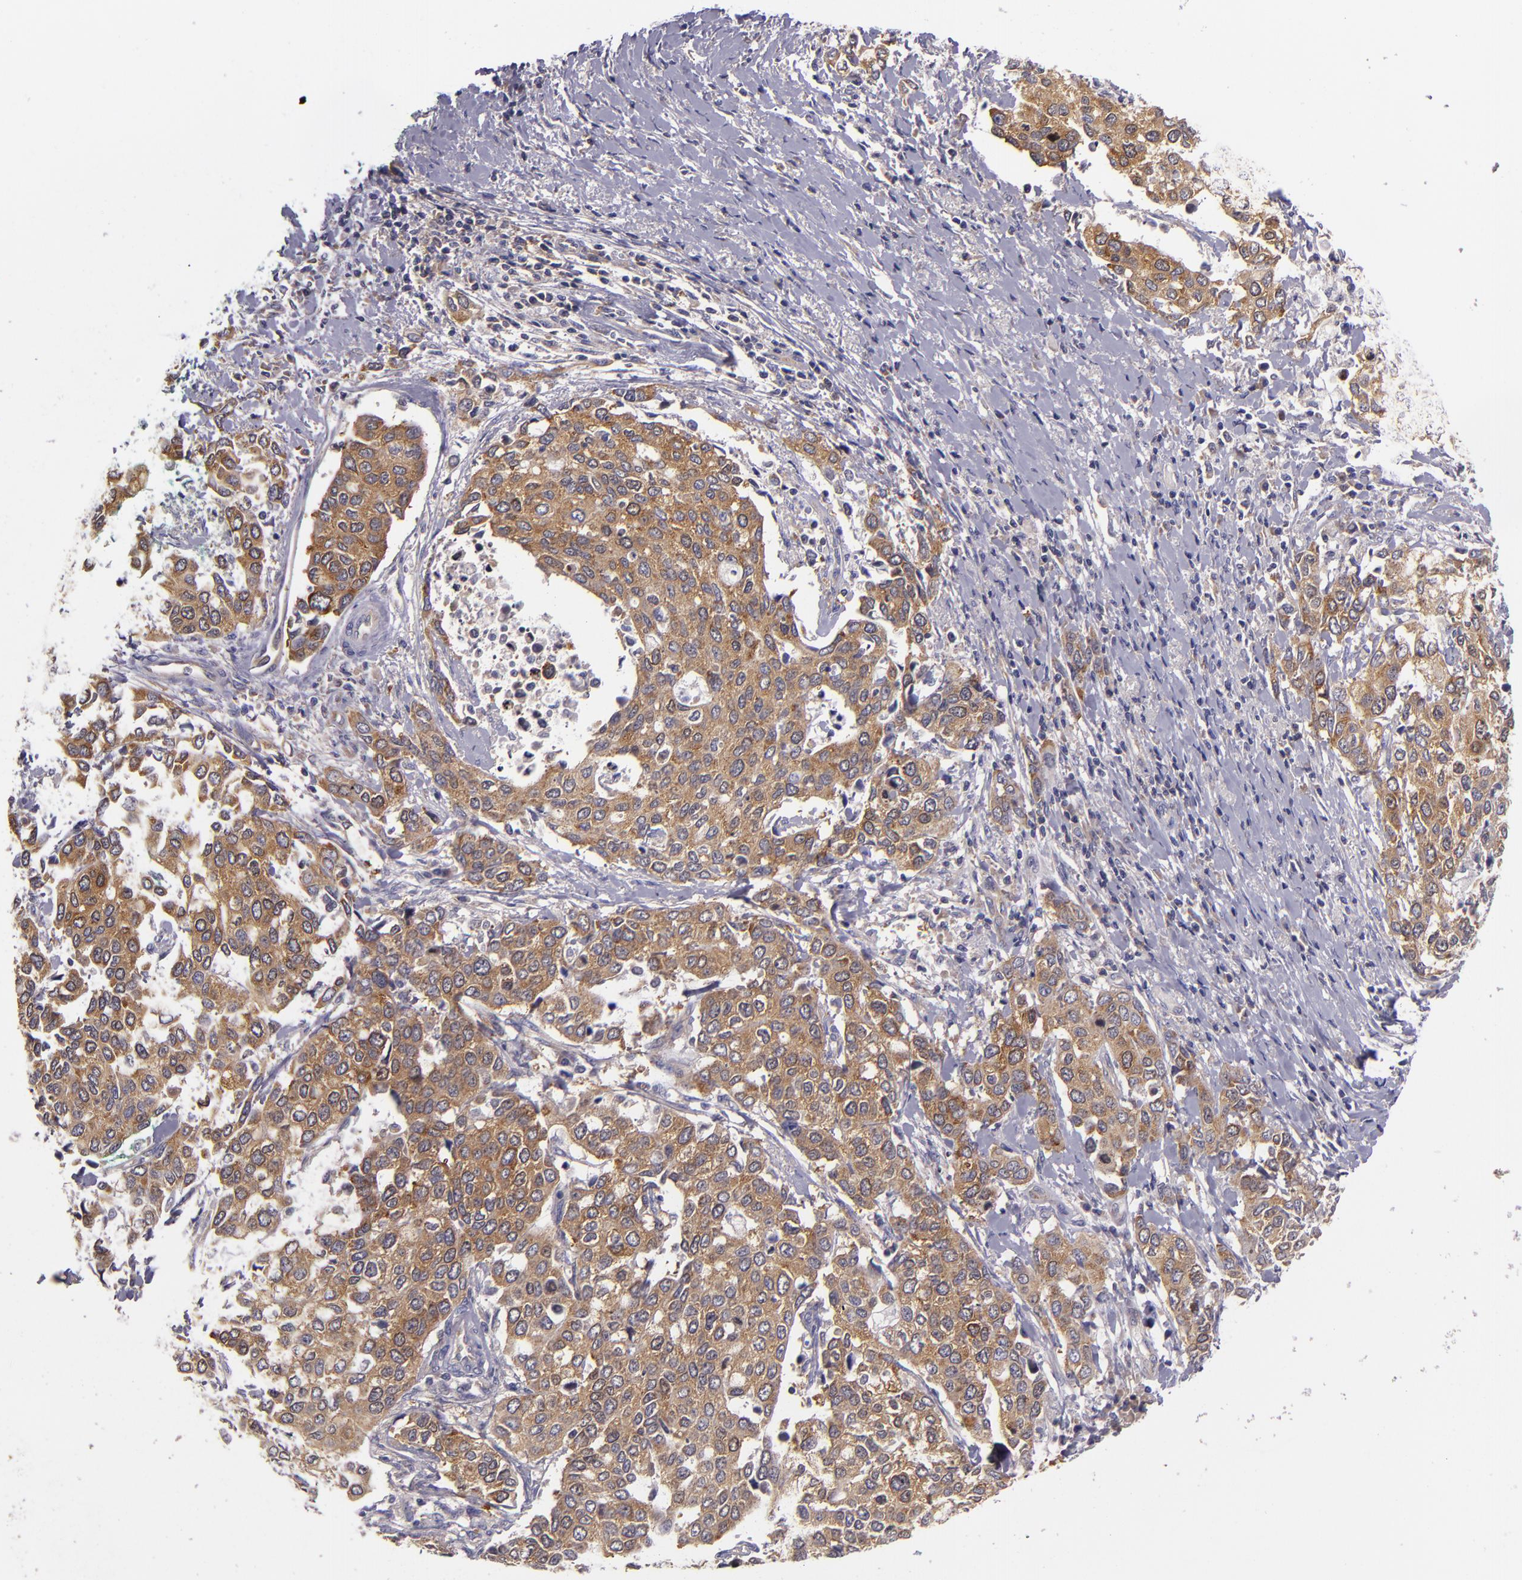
{"staining": {"intensity": "moderate", "quantity": ">75%", "location": "cytoplasmic/membranous"}, "tissue": "cervical cancer", "cell_type": "Tumor cells", "image_type": "cancer", "snomed": [{"axis": "morphology", "description": "Squamous cell carcinoma, NOS"}, {"axis": "topography", "description": "Cervix"}], "caption": "A medium amount of moderate cytoplasmic/membranous staining is present in approximately >75% of tumor cells in cervical cancer (squamous cell carcinoma) tissue. Immunohistochemistry stains the protein of interest in brown and the nuclei are stained blue.", "gene": "UPF3B", "patient": {"sex": "female", "age": 54}}